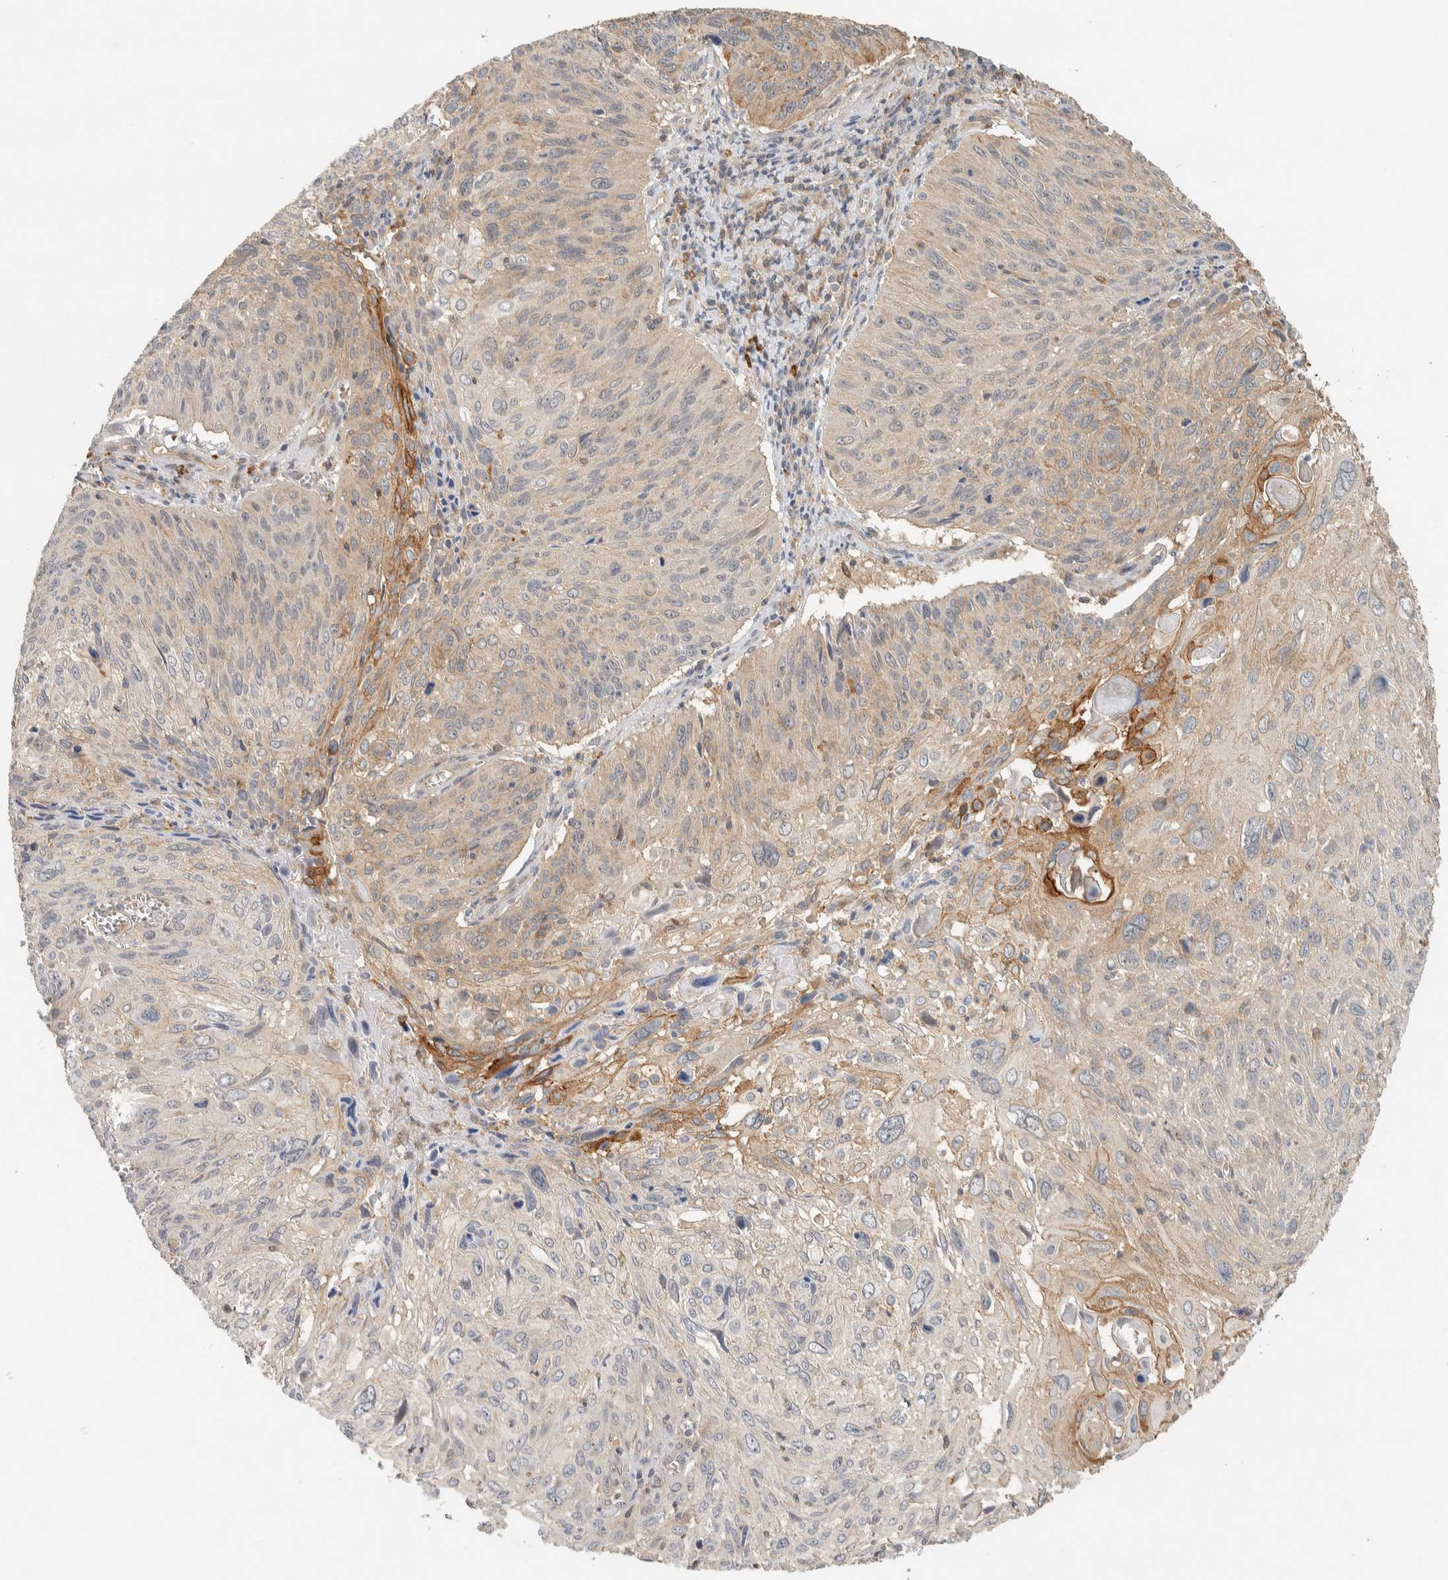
{"staining": {"intensity": "weak", "quantity": "<25%", "location": "cytoplasmic/membranous"}, "tissue": "cervical cancer", "cell_type": "Tumor cells", "image_type": "cancer", "snomed": [{"axis": "morphology", "description": "Squamous cell carcinoma, NOS"}, {"axis": "topography", "description": "Cervix"}], "caption": "Immunohistochemistry (IHC) micrograph of neoplastic tissue: human cervical cancer (squamous cell carcinoma) stained with DAB exhibits no significant protein staining in tumor cells. (Stains: DAB (3,3'-diaminobenzidine) IHC with hematoxylin counter stain, Microscopy: brightfield microscopy at high magnification).", "gene": "RAB11FIP1", "patient": {"sex": "female", "age": 51}}